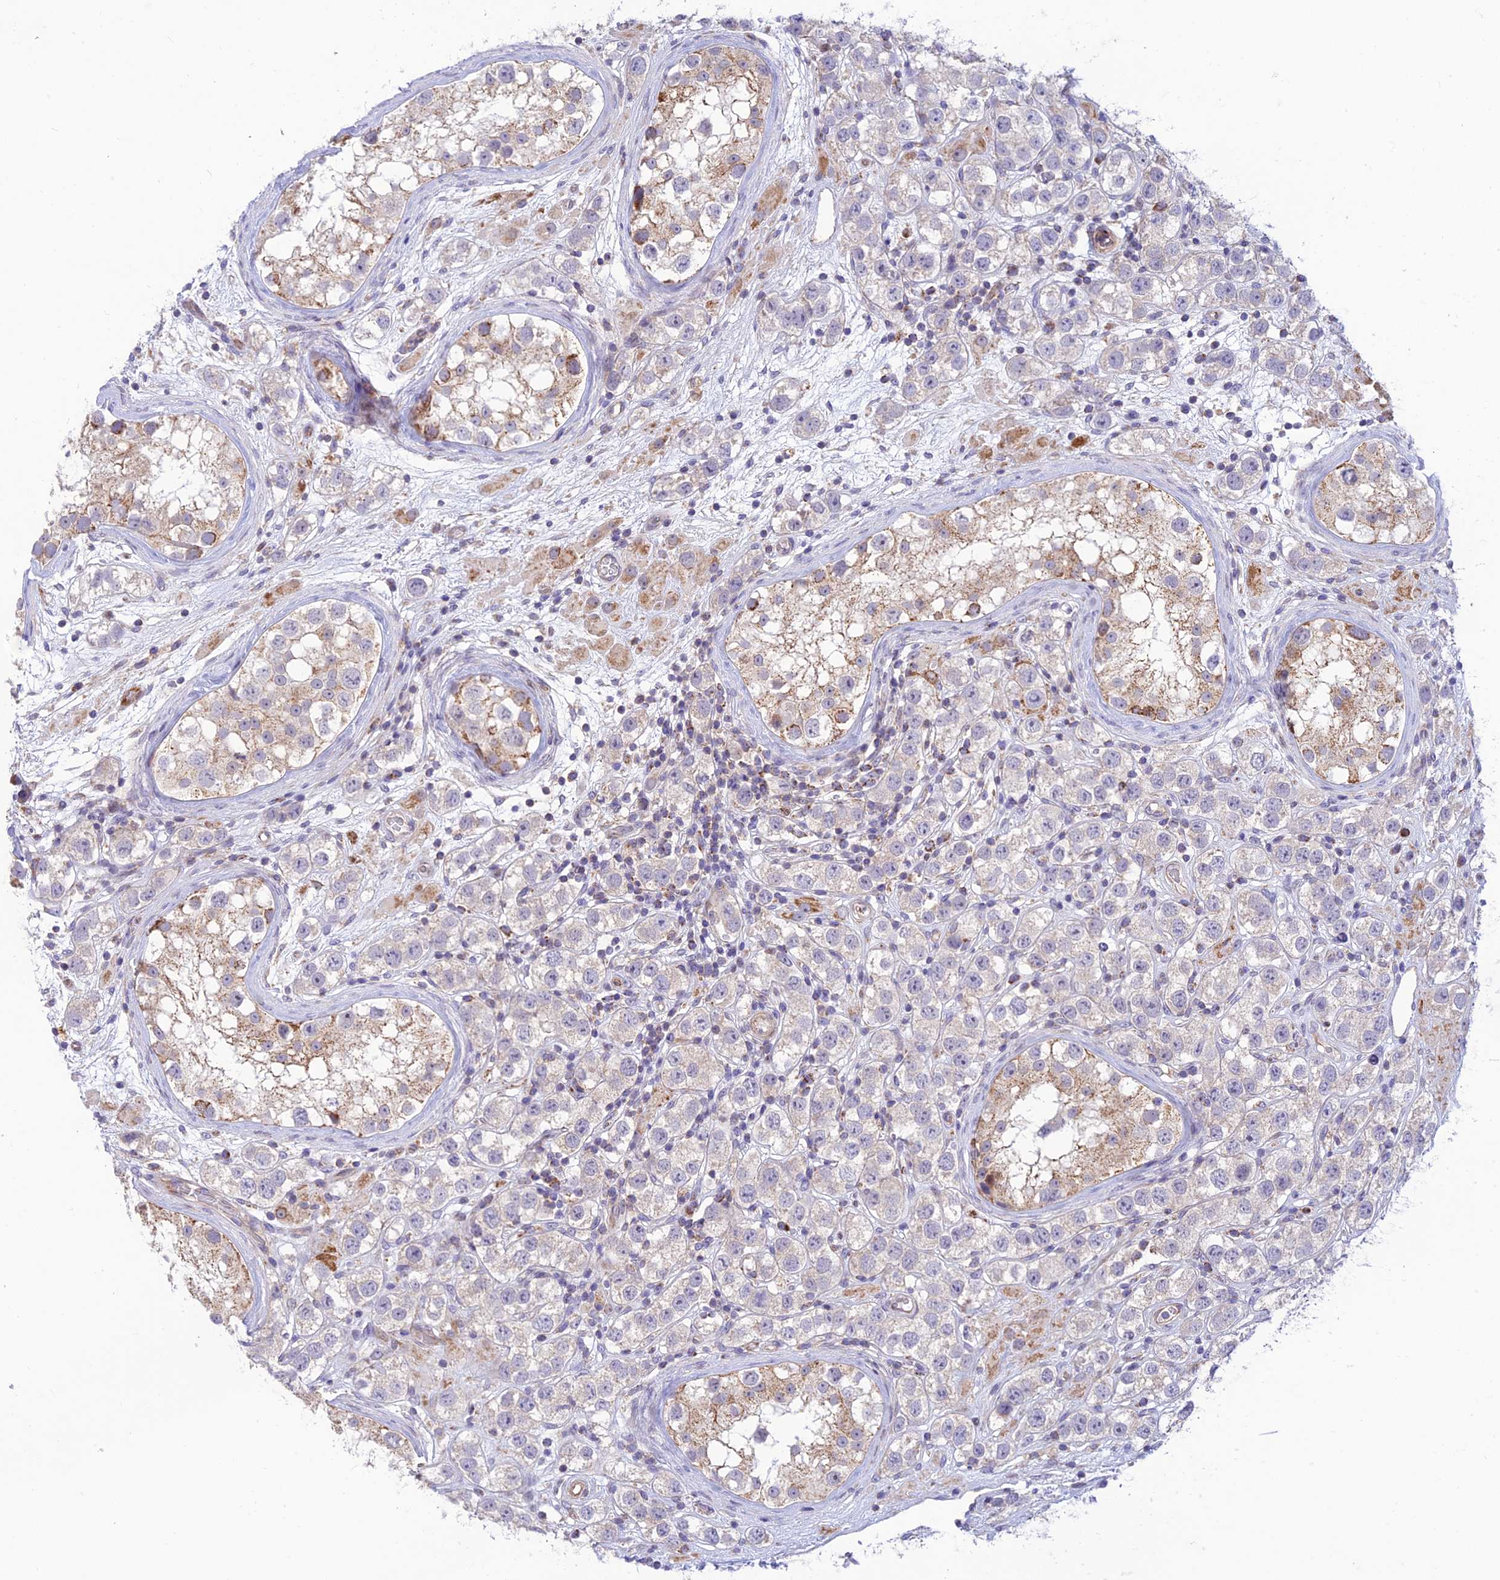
{"staining": {"intensity": "negative", "quantity": "none", "location": "none"}, "tissue": "testis cancer", "cell_type": "Tumor cells", "image_type": "cancer", "snomed": [{"axis": "morphology", "description": "Seminoma, NOS"}, {"axis": "topography", "description": "Testis"}], "caption": "Immunohistochemistry (IHC) of testis cancer (seminoma) shows no positivity in tumor cells.", "gene": "FAM186B", "patient": {"sex": "male", "age": 28}}